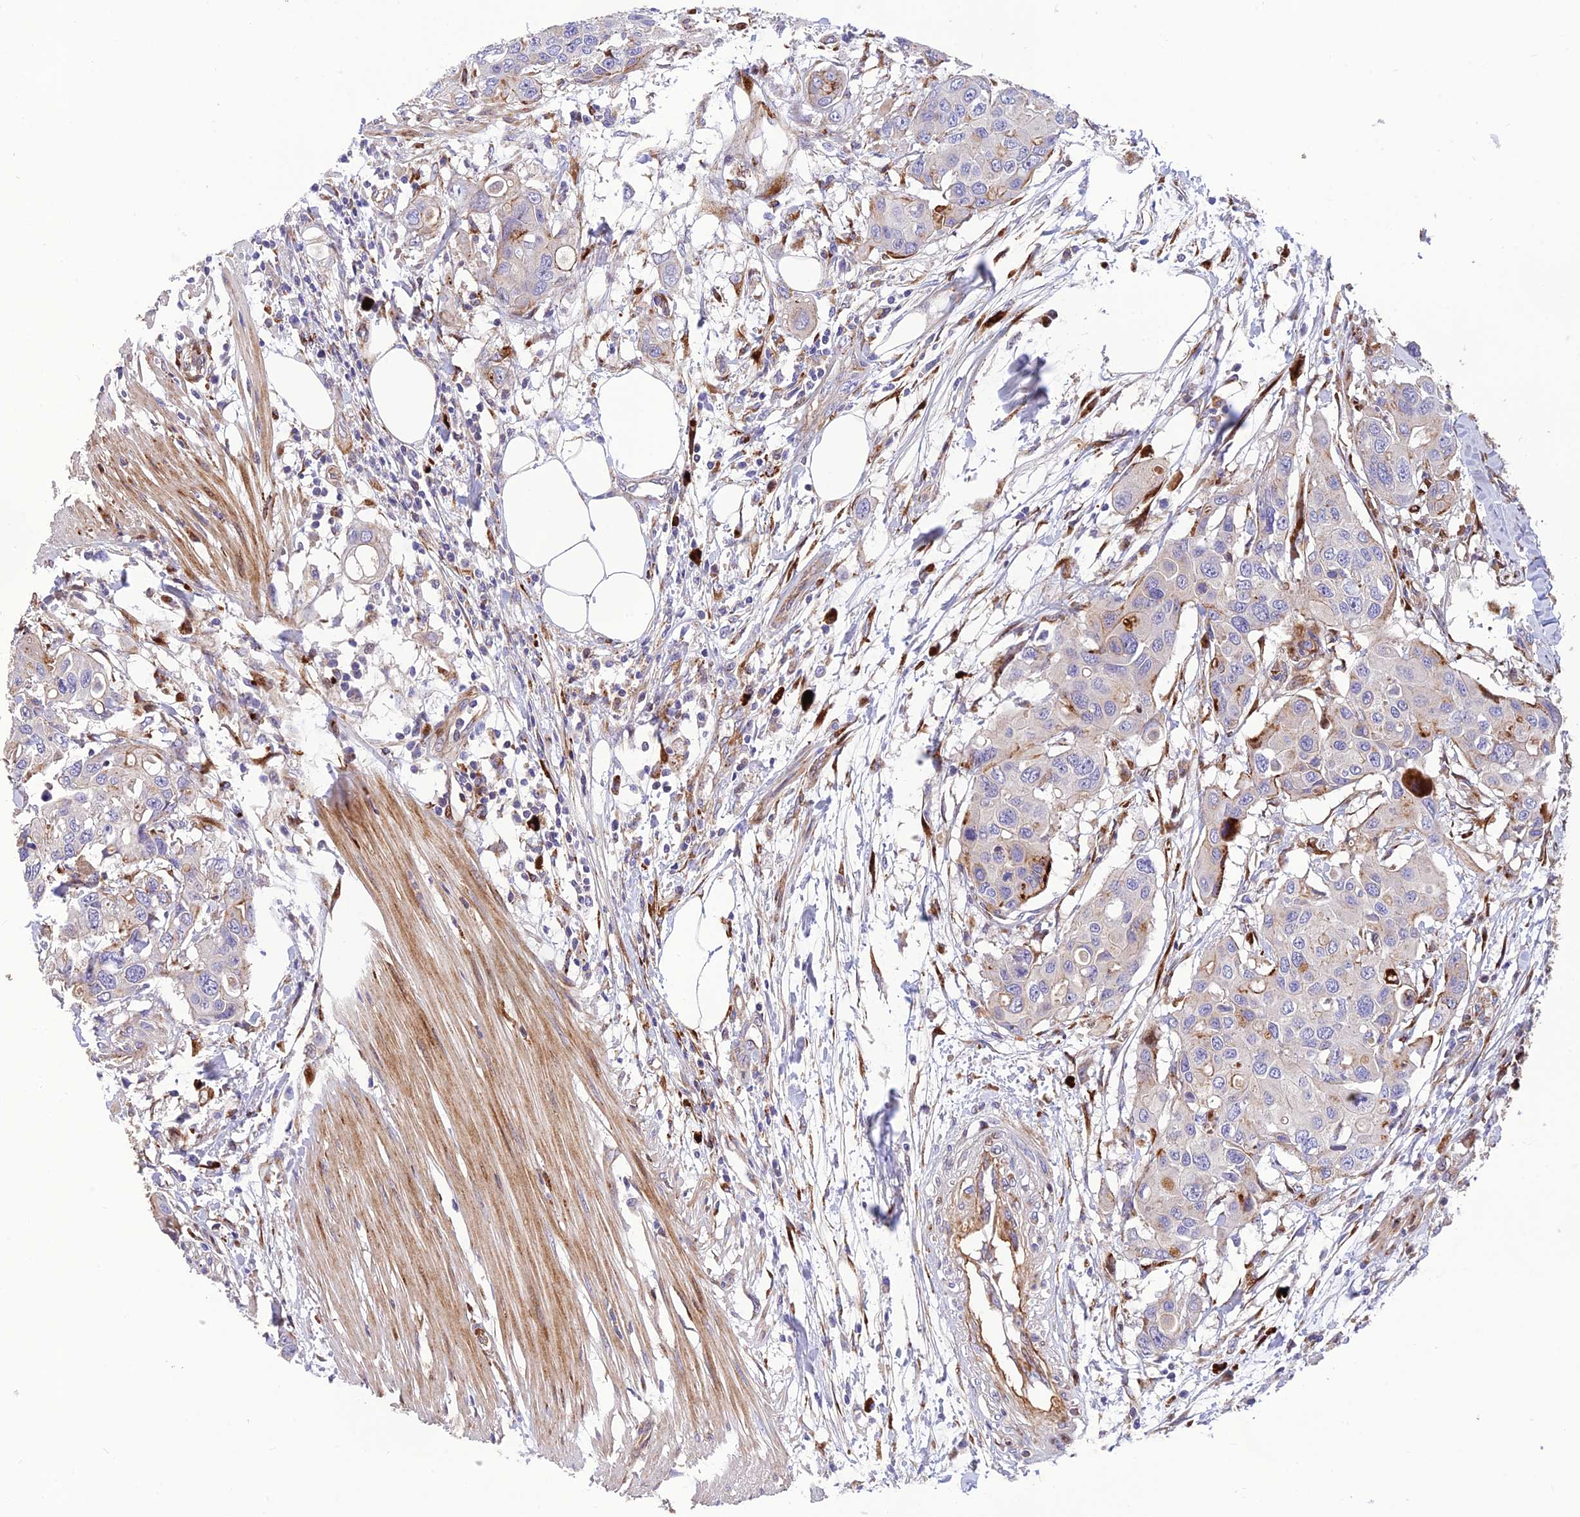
{"staining": {"intensity": "weak", "quantity": "<25%", "location": "cytoplasmic/membranous"}, "tissue": "colorectal cancer", "cell_type": "Tumor cells", "image_type": "cancer", "snomed": [{"axis": "morphology", "description": "Adenocarcinoma, NOS"}, {"axis": "topography", "description": "Colon"}], "caption": "Immunohistochemical staining of human colorectal cancer shows no significant staining in tumor cells.", "gene": "CPSF4L", "patient": {"sex": "male", "age": 77}}